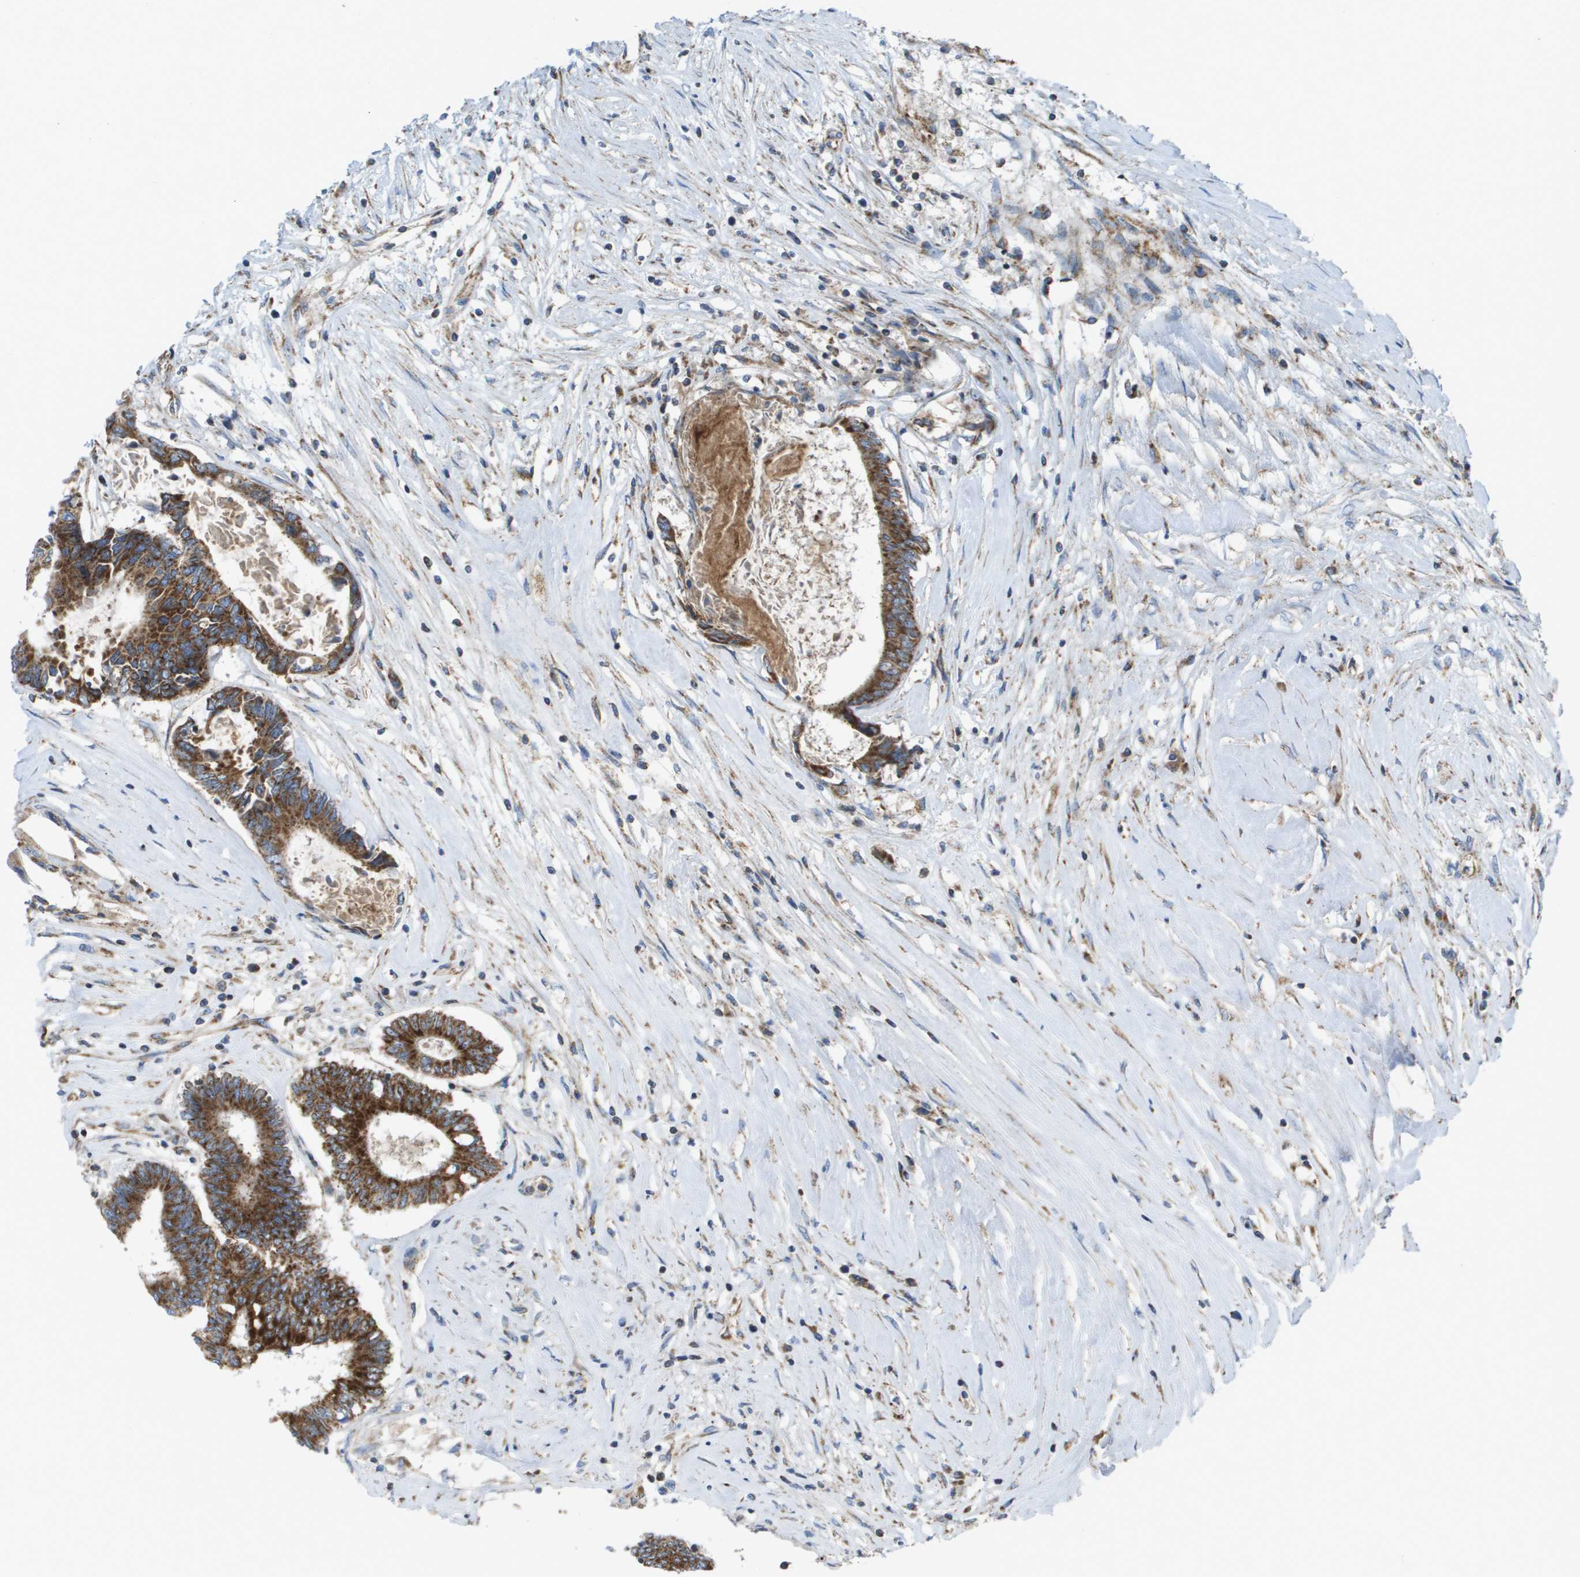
{"staining": {"intensity": "strong", "quantity": ">75%", "location": "cytoplasmic/membranous"}, "tissue": "colorectal cancer", "cell_type": "Tumor cells", "image_type": "cancer", "snomed": [{"axis": "morphology", "description": "Adenocarcinoma, NOS"}, {"axis": "topography", "description": "Rectum"}], "caption": "Strong cytoplasmic/membranous expression is identified in about >75% of tumor cells in colorectal cancer.", "gene": "FIS1", "patient": {"sex": "male", "age": 63}}